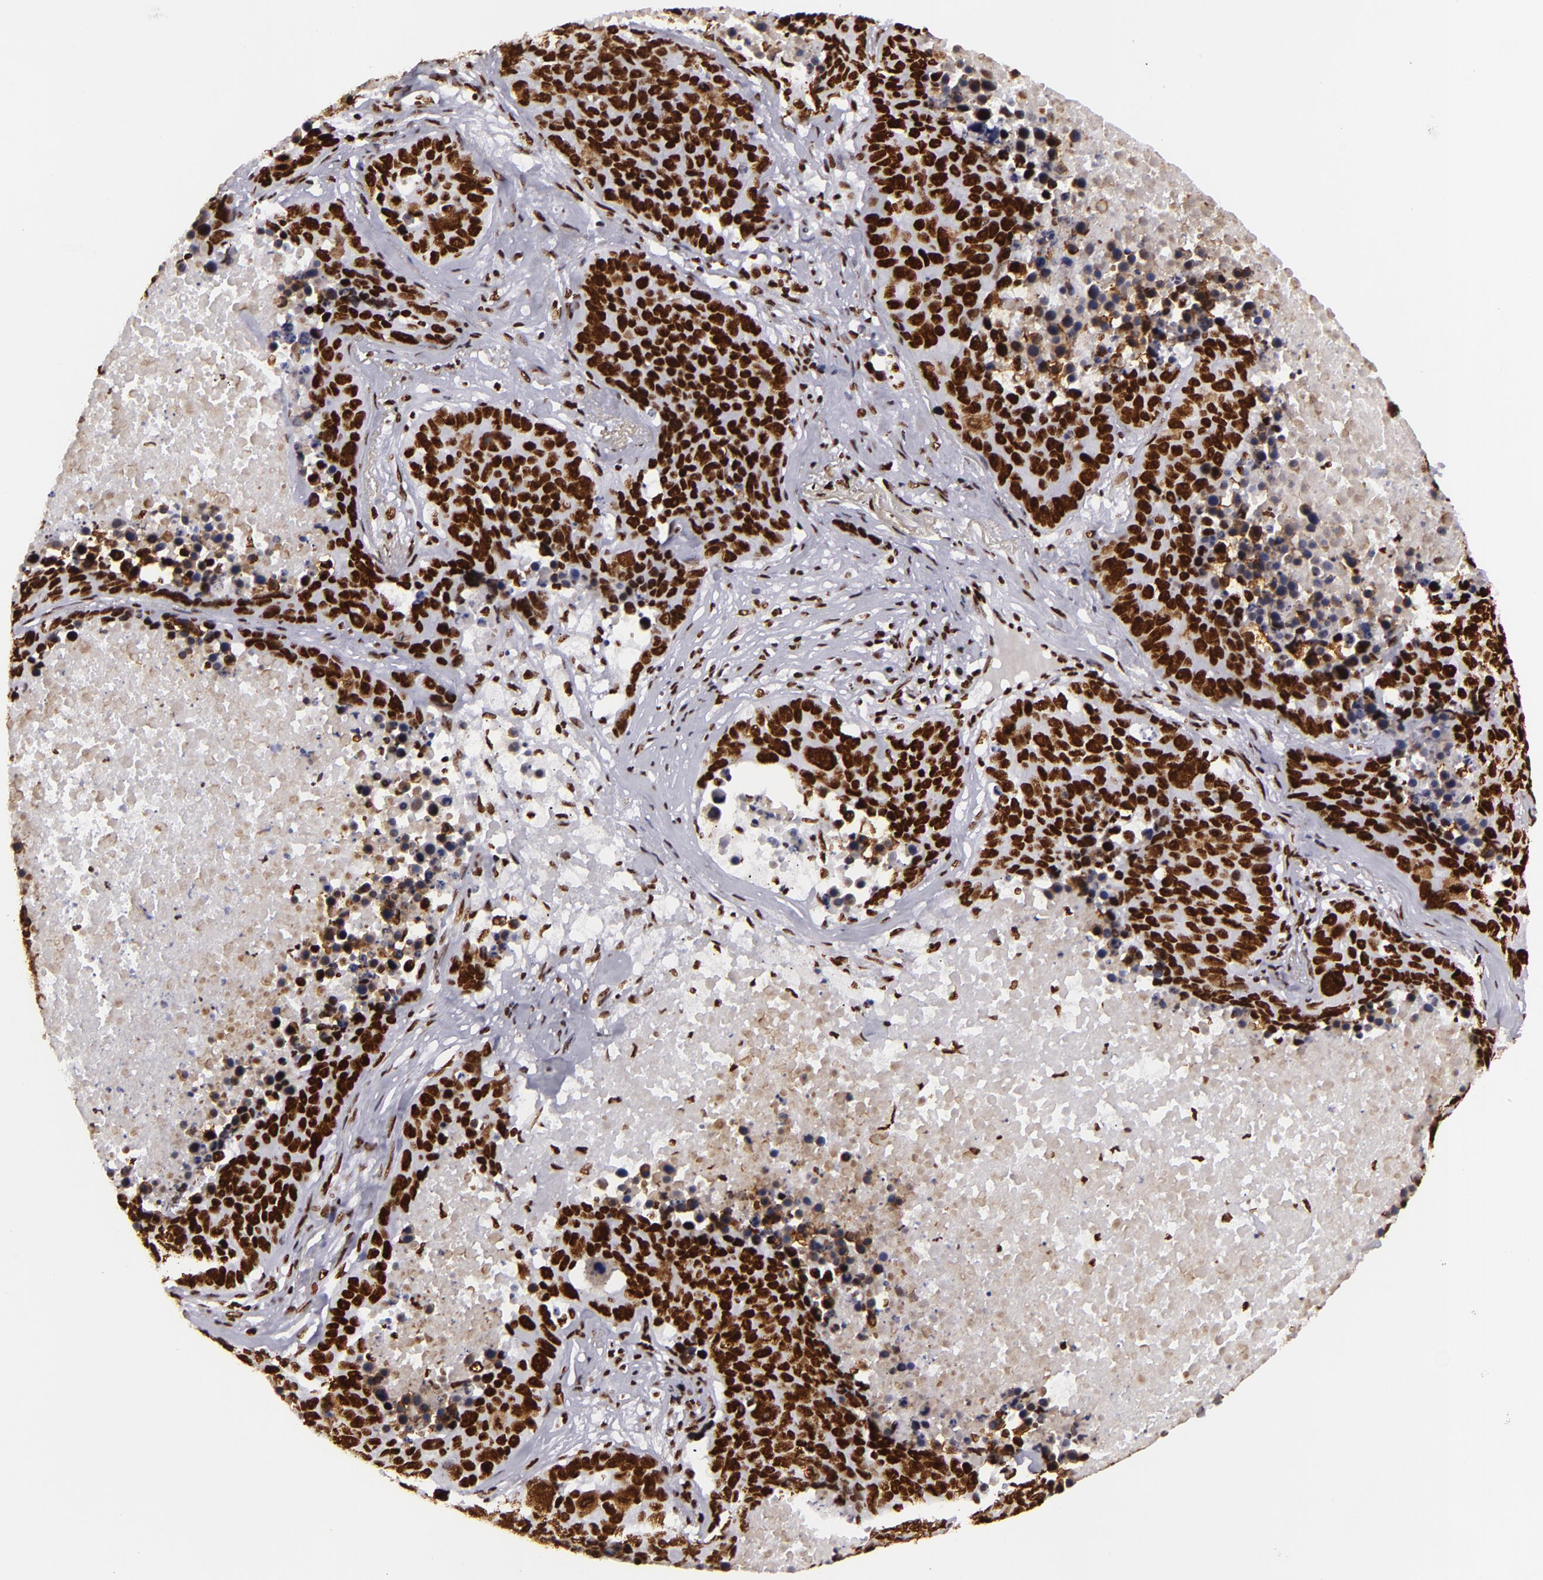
{"staining": {"intensity": "strong", "quantity": ">75%", "location": "nuclear"}, "tissue": "lung cancer", "cell_type": "Tumor cells", "image_type": "cancer", "snomed": [{"axis": "morphology", "description": "Carcinoid, malignant, NOS"}, {"axis": "topography", "description": "Lung"}], "caption": "Lung cancer (malignant carcinoid) stained with a brown dye reveals strong nuclear positive positivity in approximately >75% of tumor cells.", "gene": "SAFB", "patient": {"sex": "male", "age": 60}}